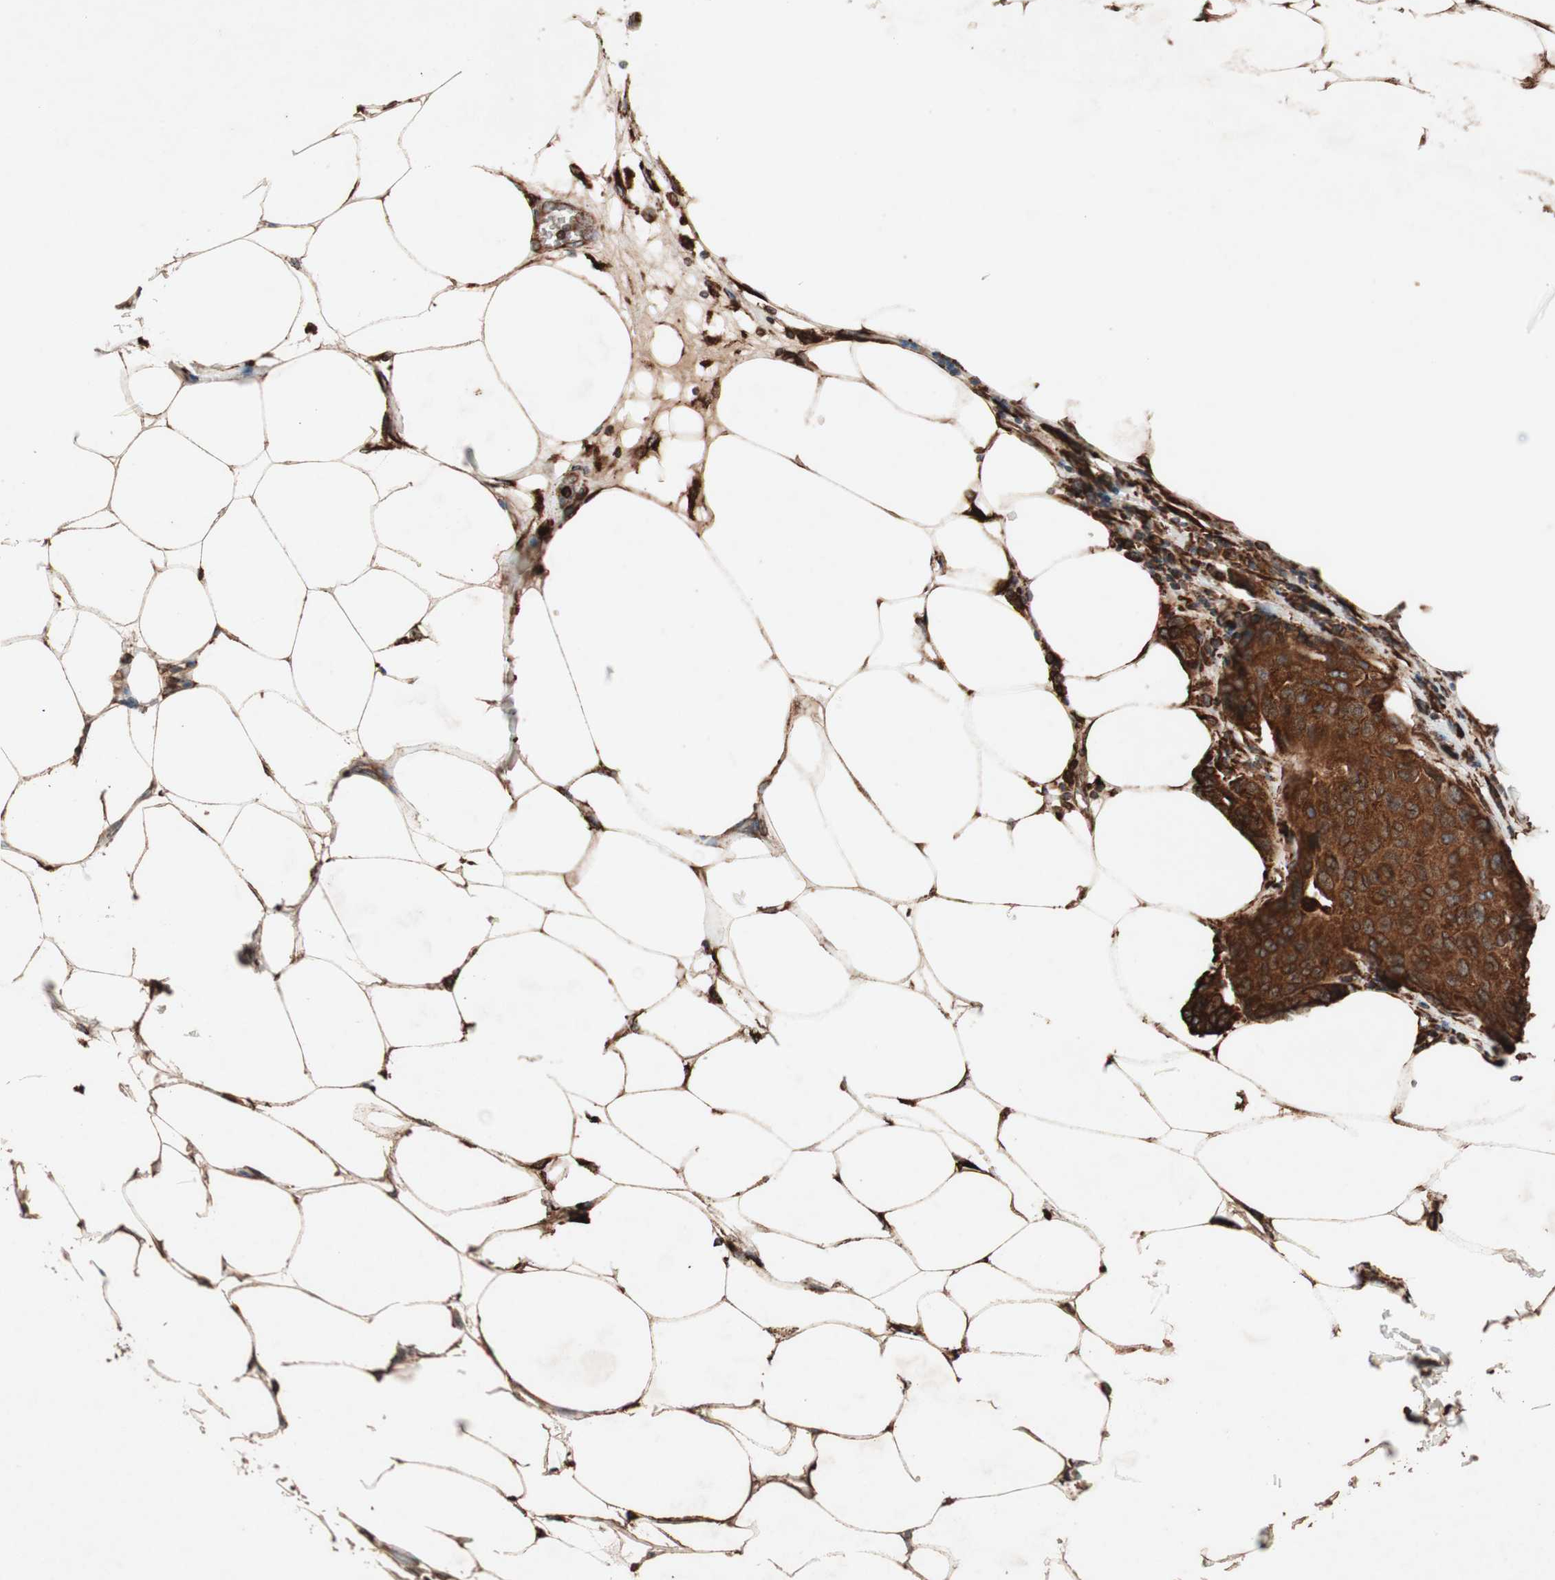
{"staining": {"intensity": "strong", "quantity": ">75%", "location": "cytoplasmic/membranous"}, "tissue": "breast cancer", "cell_type": "Tumor cells", "image_type": "cancer", "snomed": [{"axis": "morphology", "description": "Duct carcinoma"}, {"axis": "topography", "description": "Breast"}], "caption": "Immunohistochemical staining of human breast cancer (infiltrating ductal carcinoma) displays high levels of strong cytoplasmic/membranous protein expression in approximately >75% of tumor cells.", "gene": "VEGFA", "patient": {"sex": "female", "age": 80}}